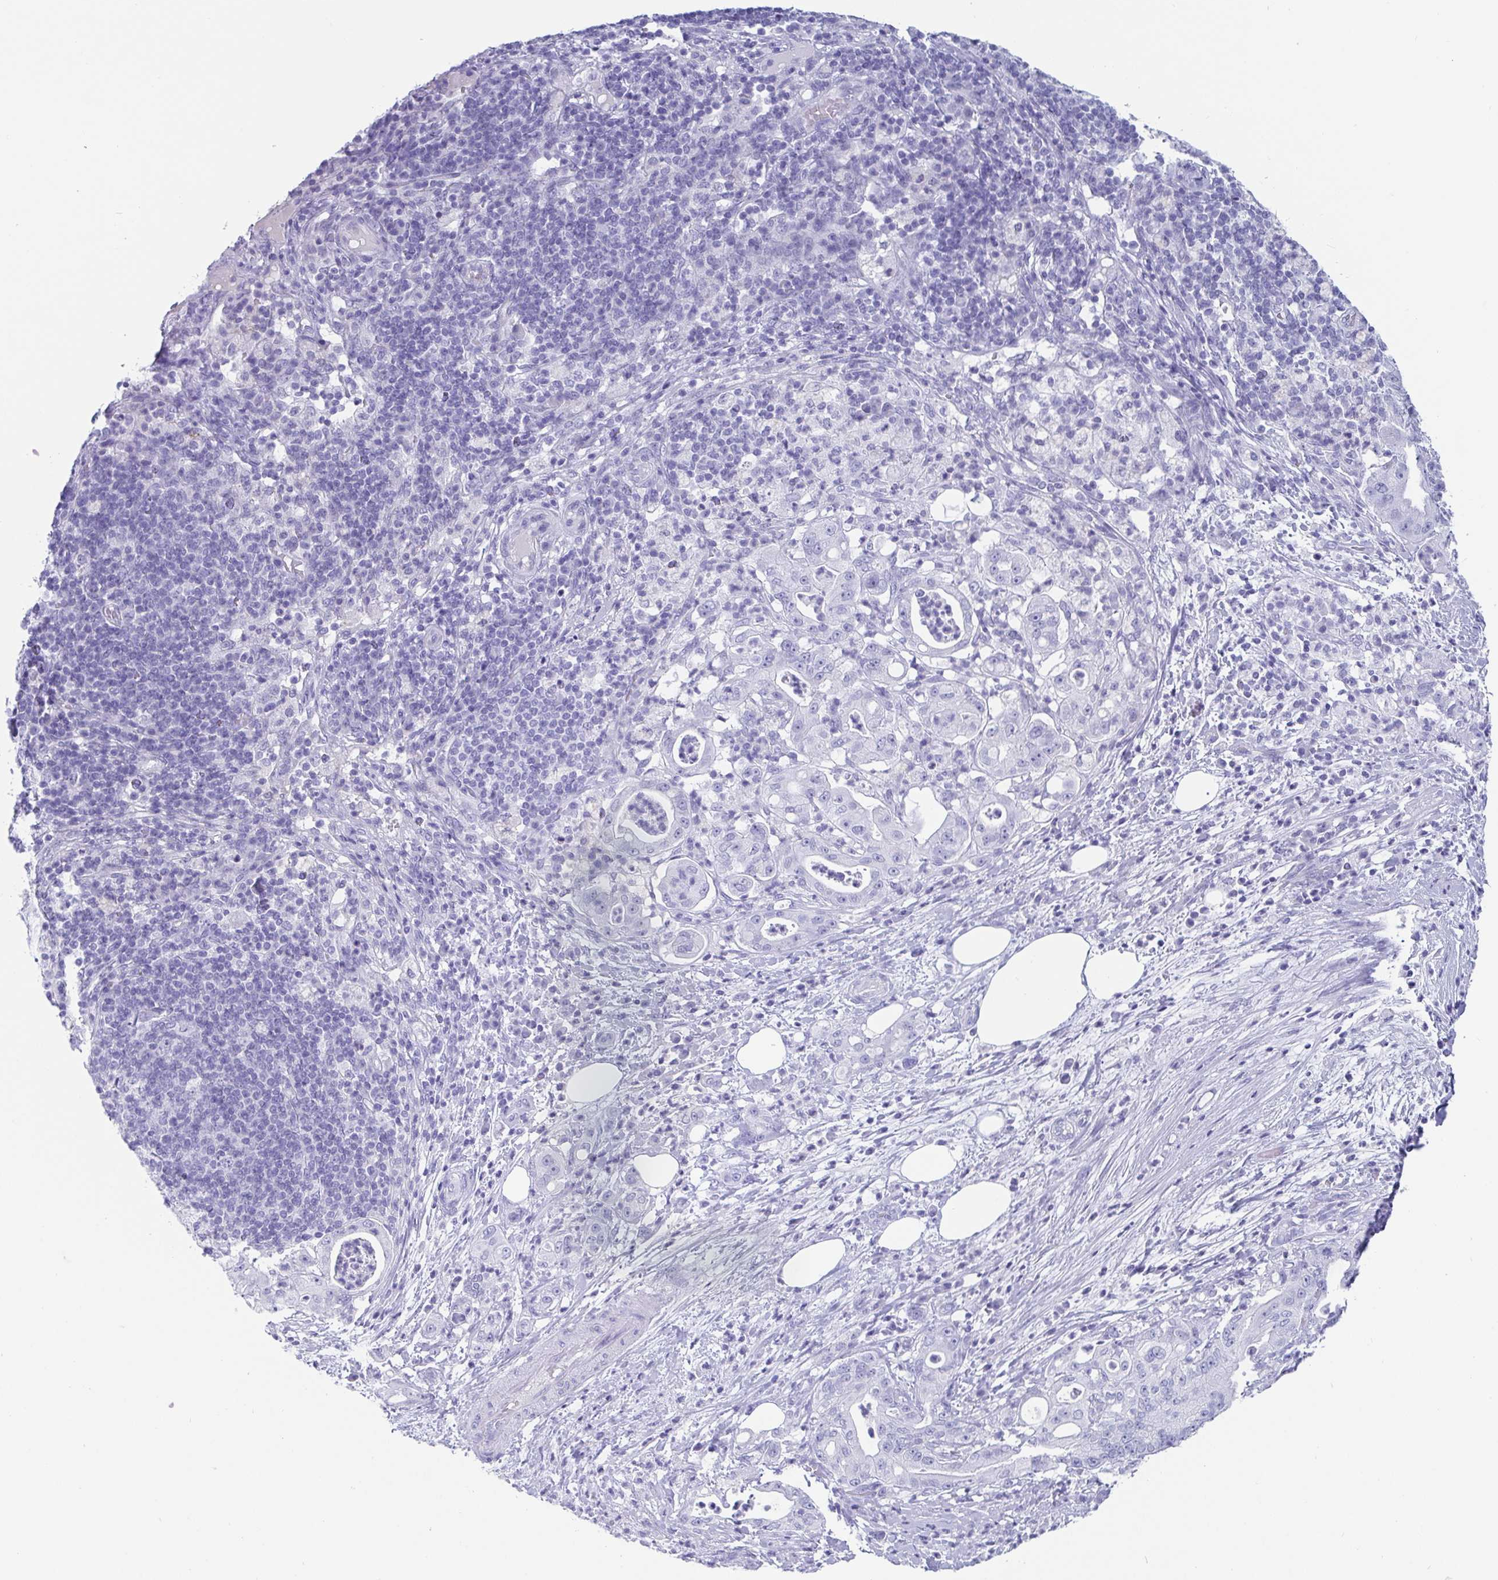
{"staining": {"intensity": "negative", "quantity": "none", "location": "none"}, "tissue": "pancreatic cancer", "cell_type": "Tumor cells", "image_type": "cancer", "snomed": [{"axis": "morphology", "description": "Adenocarcinoma, NOS"}, {"axis": "topography", "description": "Pancreas"}], "caption": "Pancreatic cancer was stained to show a protein in brown. There is no significant expression in tumor cells. Brightfield microscopy of immunohistochemistry stained with DAB (3,3'-diaminobenzidine) (brown) and hematoxylin (blue), captured at high magnification.", "gene": "SCGN", "patient": {"sex": "male", "age": 71}}